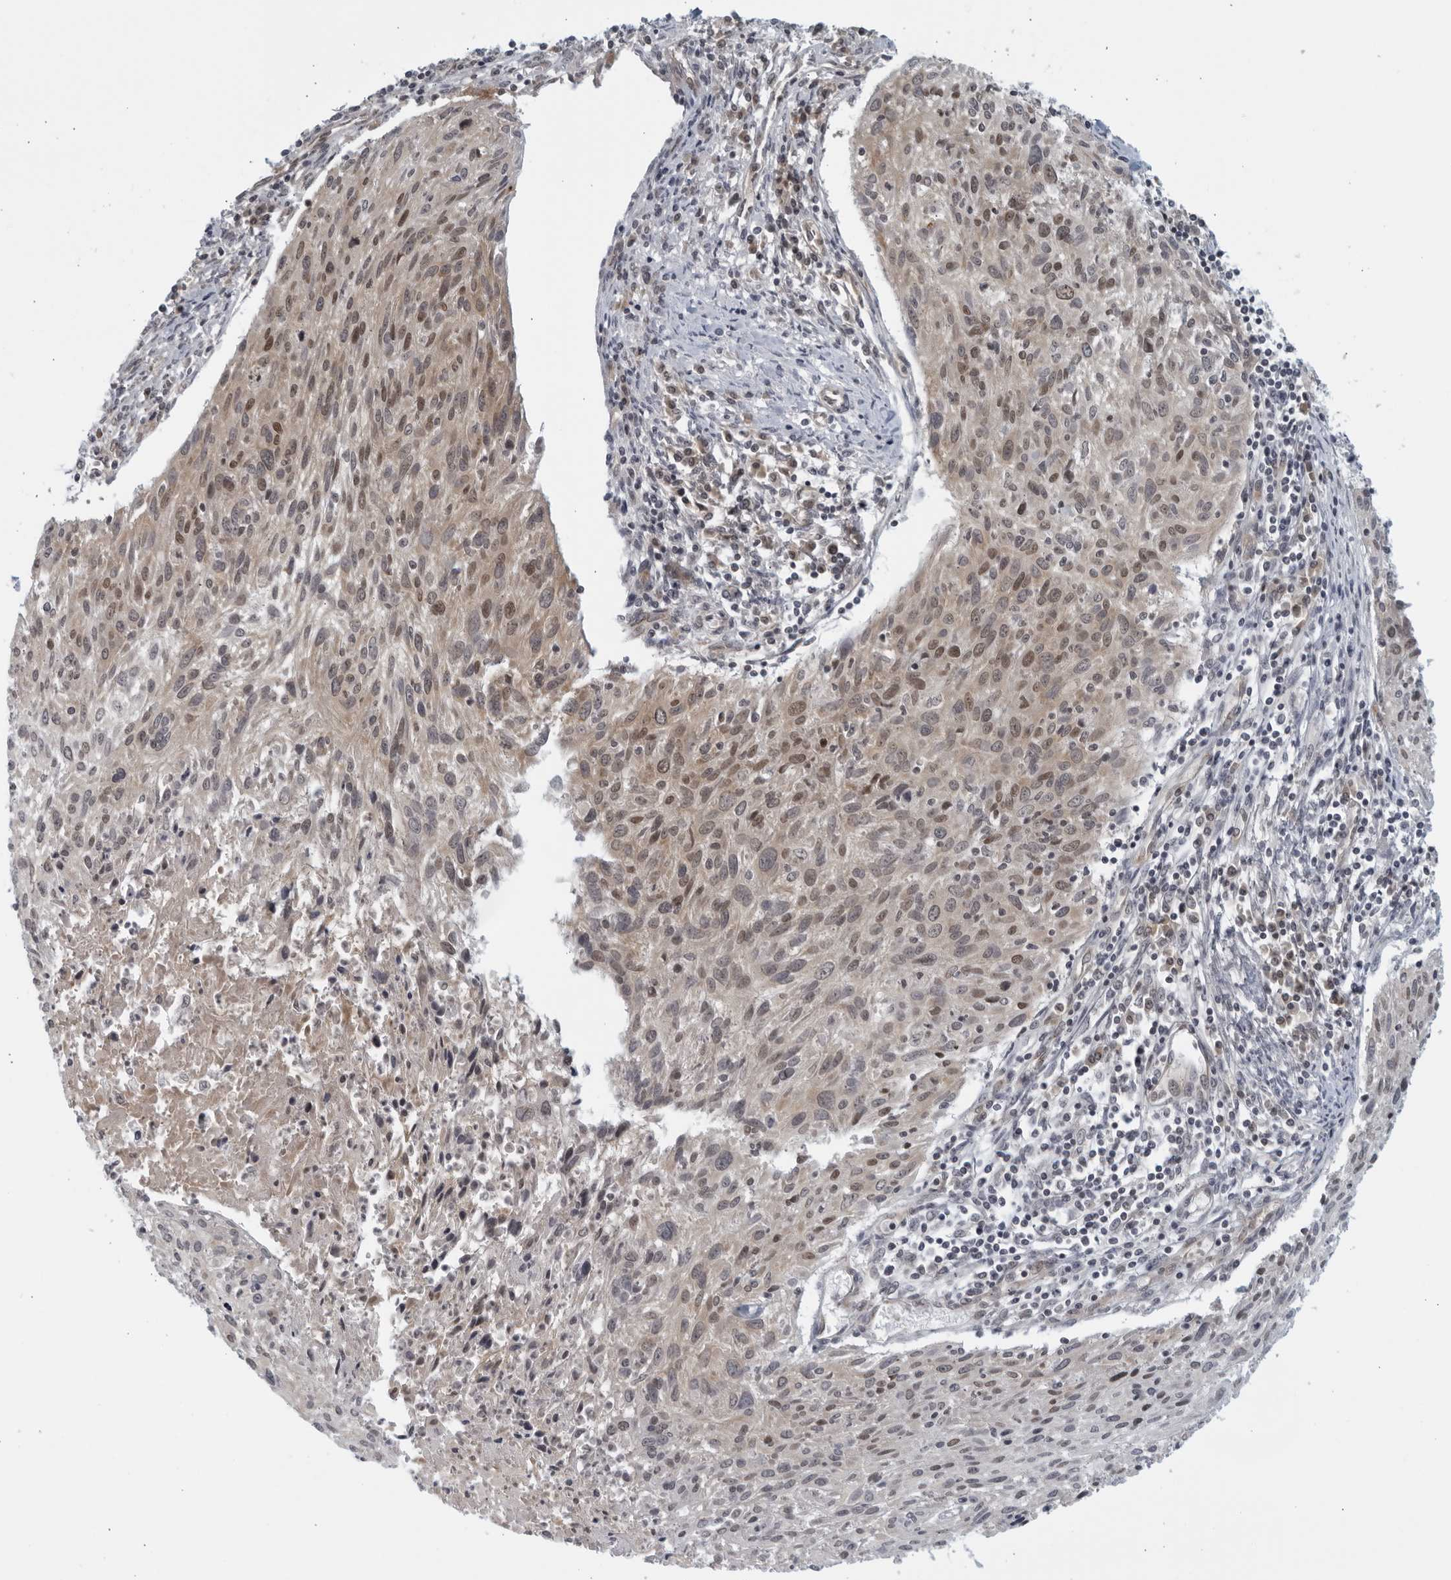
{"staining": {"intensity": "moderate", "quantity": ">75%", "location": "cytoplasmic/membranous,nuclear"}, "tissue": "cervical cancer", "cell_type": "Tumor cells", "image_type": "cancer", "snomed": [{"axis": "morphology", "description": "Squamous cell carcinoma, NOS"}, {"axis": "topography", "description": "Cervix"}], "caption": "Protein expression by IHC reveals moderate cytoplasmic/membranous and nuclear expression in about >75% of tumor cells in cervical squamous cell carcinoma. (IHC, brightfield microscopy, high magnification).", "gene": "RC3H1", "patient": {"sex": "female", "age": 51}}